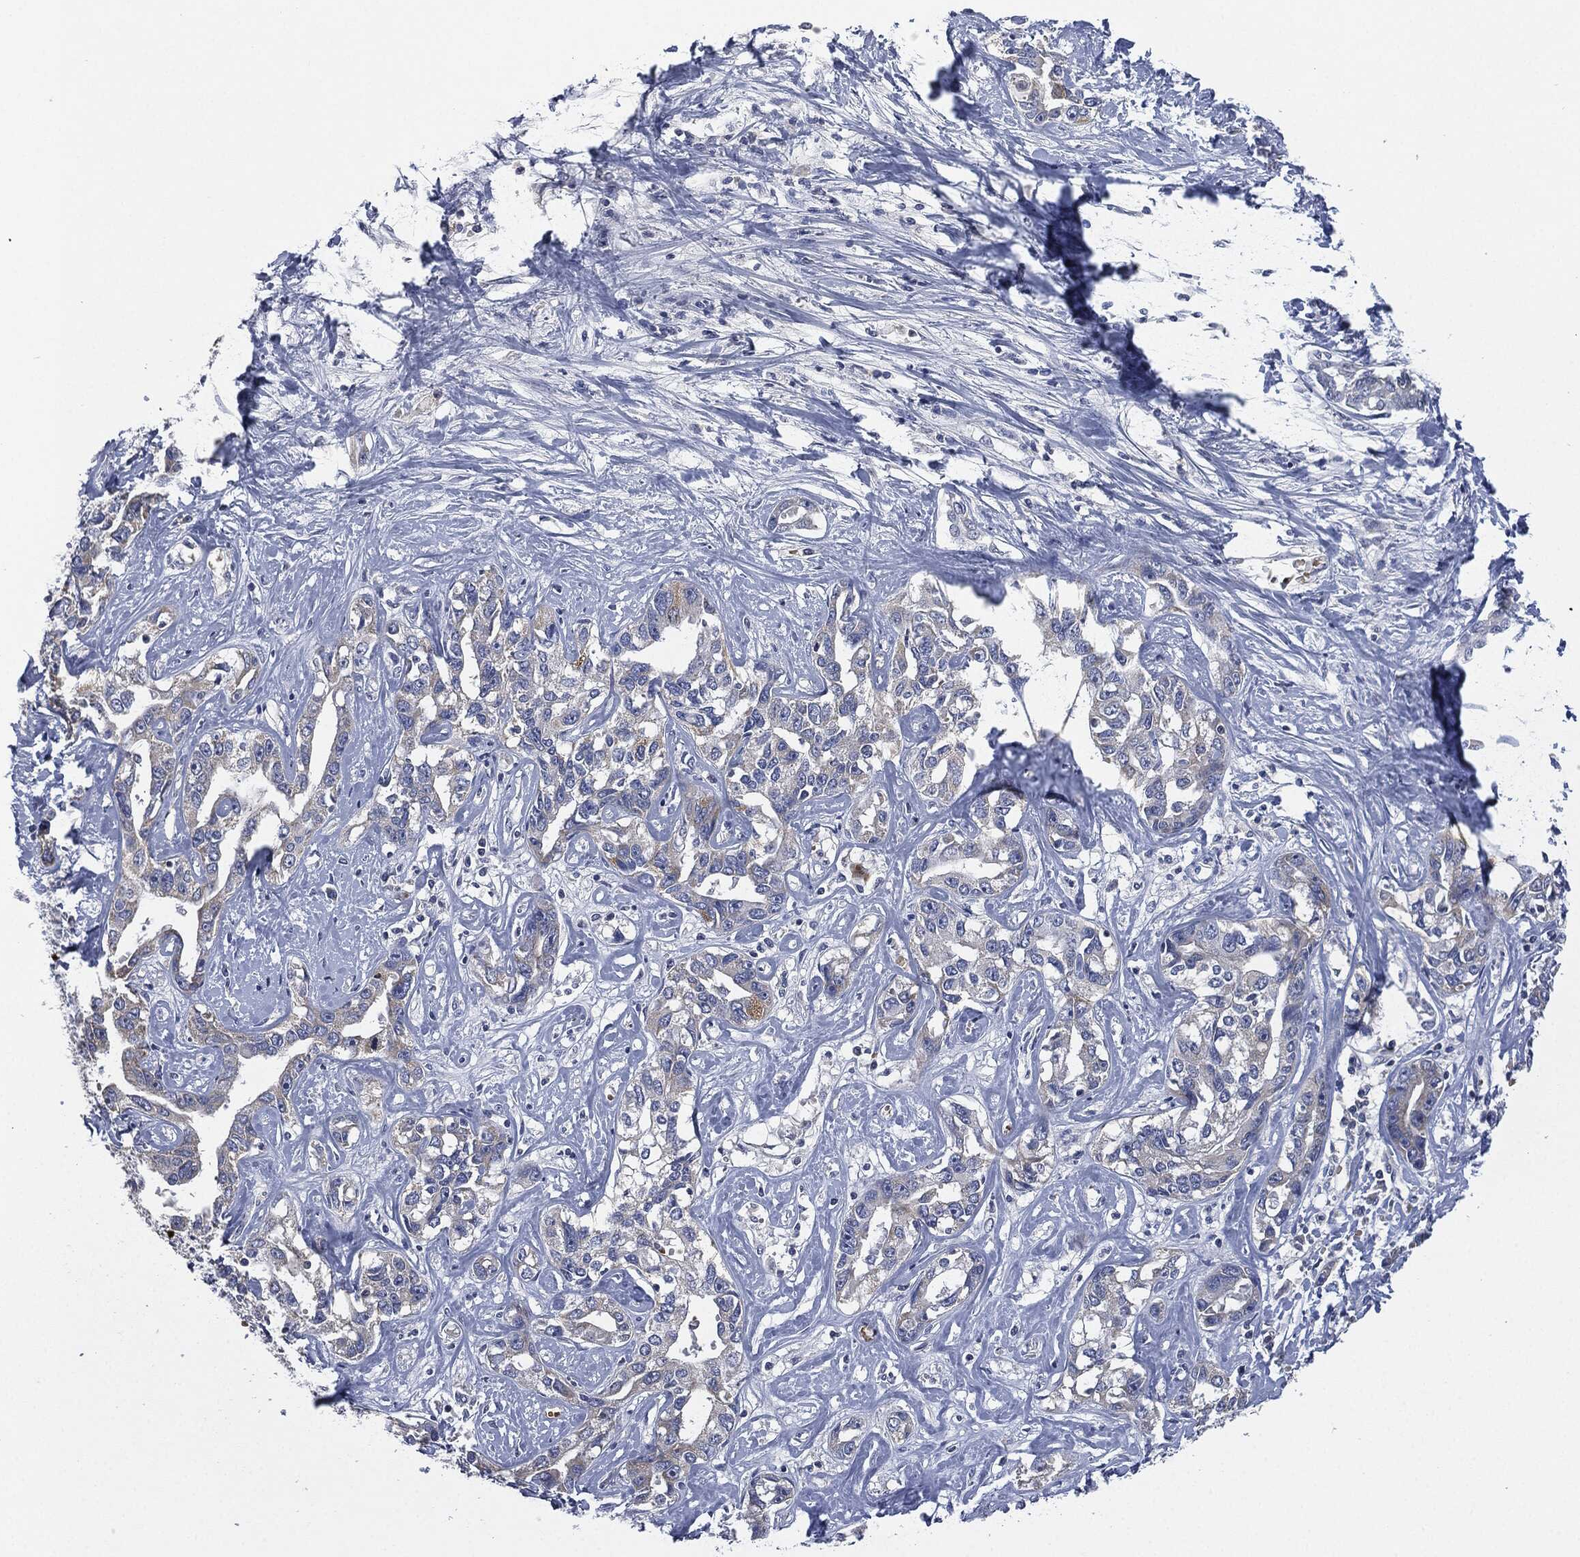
{"staining": {"intensity": "weak", "quantity": "<25%", "location": "cytoplasmic/membranous"}, "tissue": "liver cancer", "cell_type": "Tumor cells", "image_type": "cancer", "snomed": [{"axis": "morphology", "description": "Cholangiocarcinoma"}, {"axis": "topography", "description": "Liver"}], "caption": "This is an immunohistochemistry photomicrograph of liver cancer (cholangiocarcinoma). There is no expression in tumor cells.", "gene": "SIGLEC9", "patient": {"sex": "male", "age": 59}}